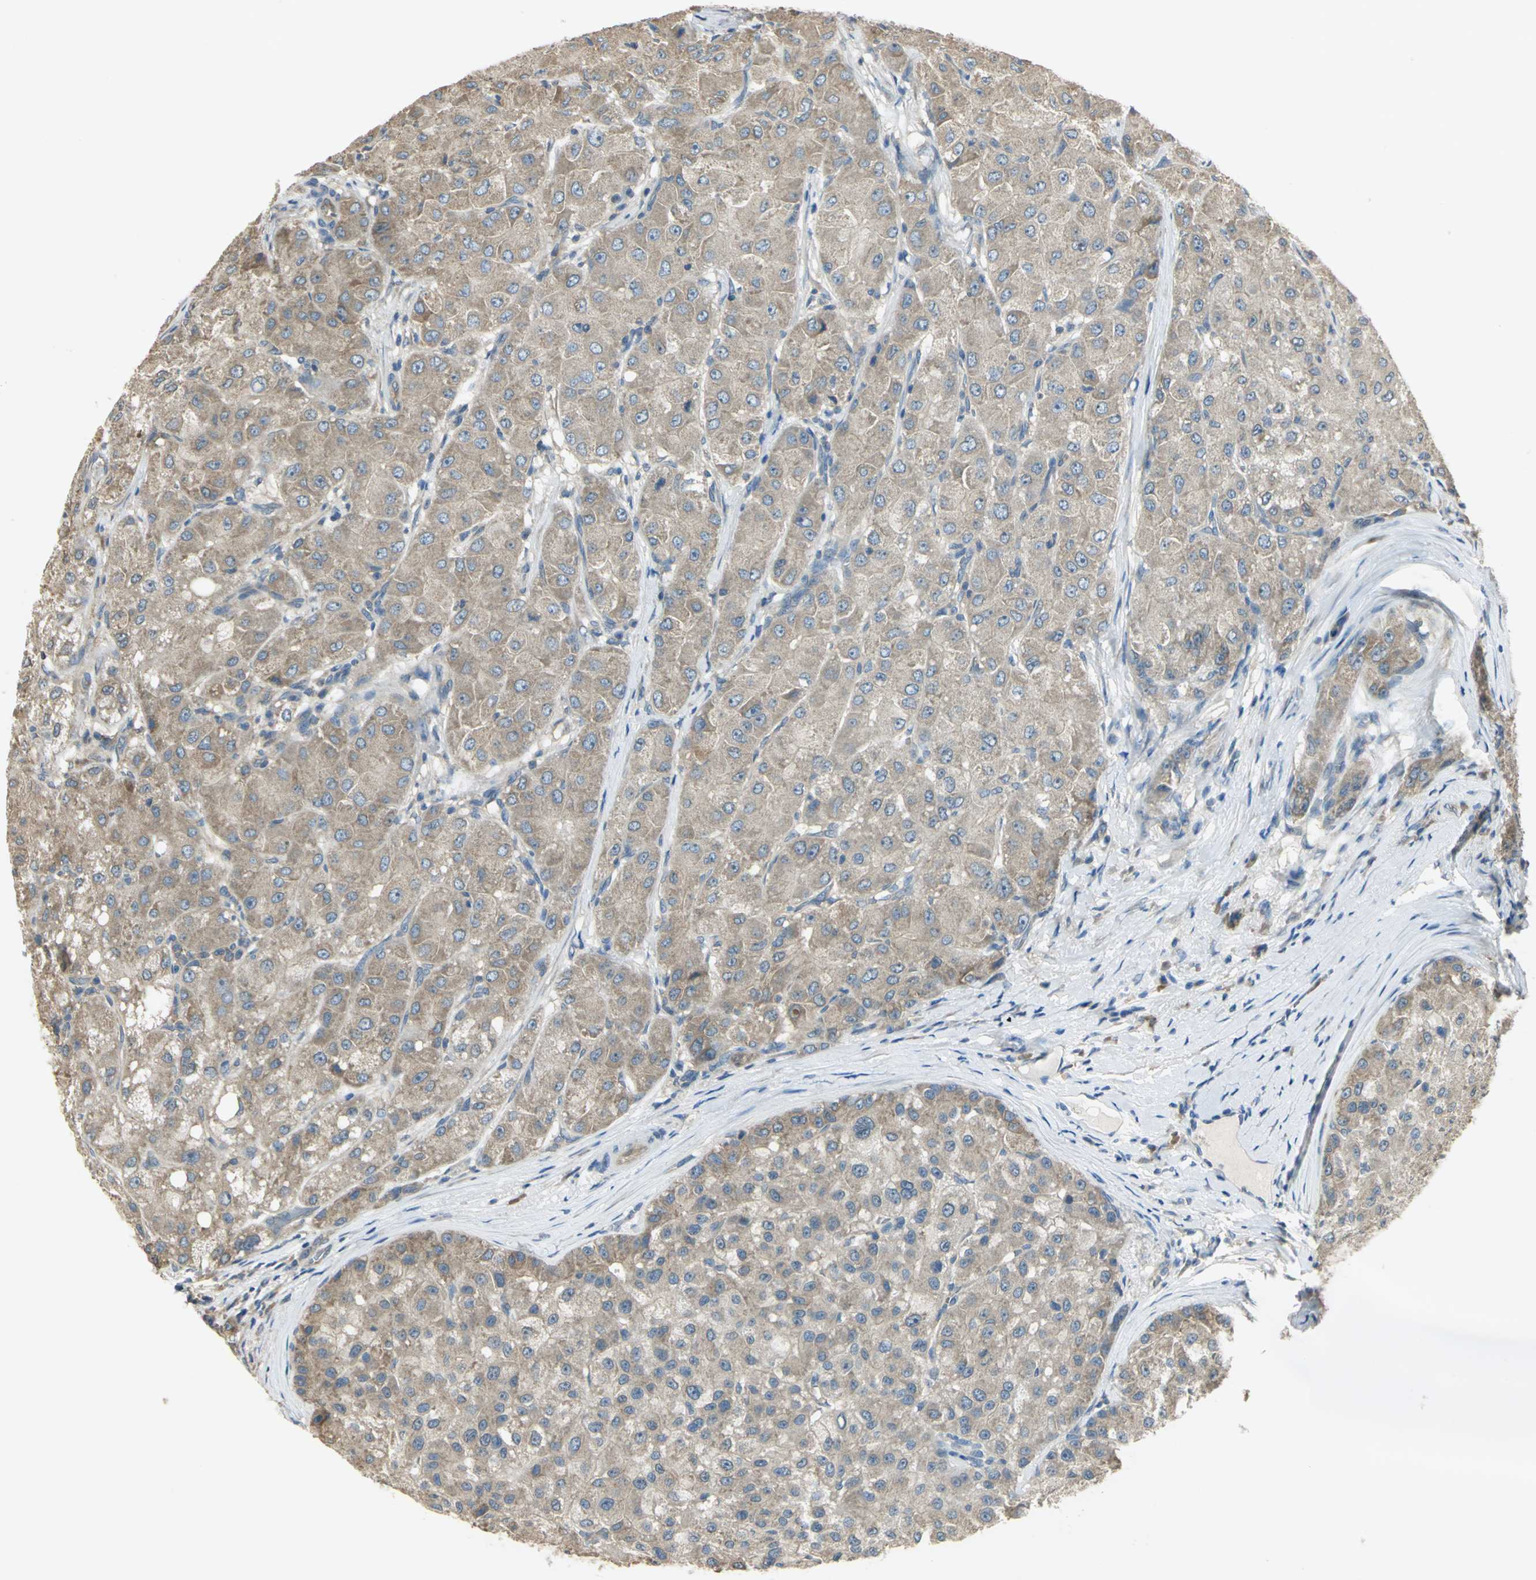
{"staining": {"intensity": "moderate", "quantity": "25%-75%", "location": "cytoplasmic/membranous"}, "tissue": "liver cancer", "cell_type": "Tumor cells", "image_type": "cancer", "snomed": [{"axis": "morphology", "description": "Carcinoma, Hepatocellular, NOS"}, {"axis": "topography", "description": "Liver"}], "caption": "The histopathology image demonstrates staining of hepatocellular carcinoma (liver), revealing moderate cytoplasmic/membranous protein staining (brown color) within tumor cells.", "gene": "SHC2", "patient": {"sex": "male", "age": 80}}